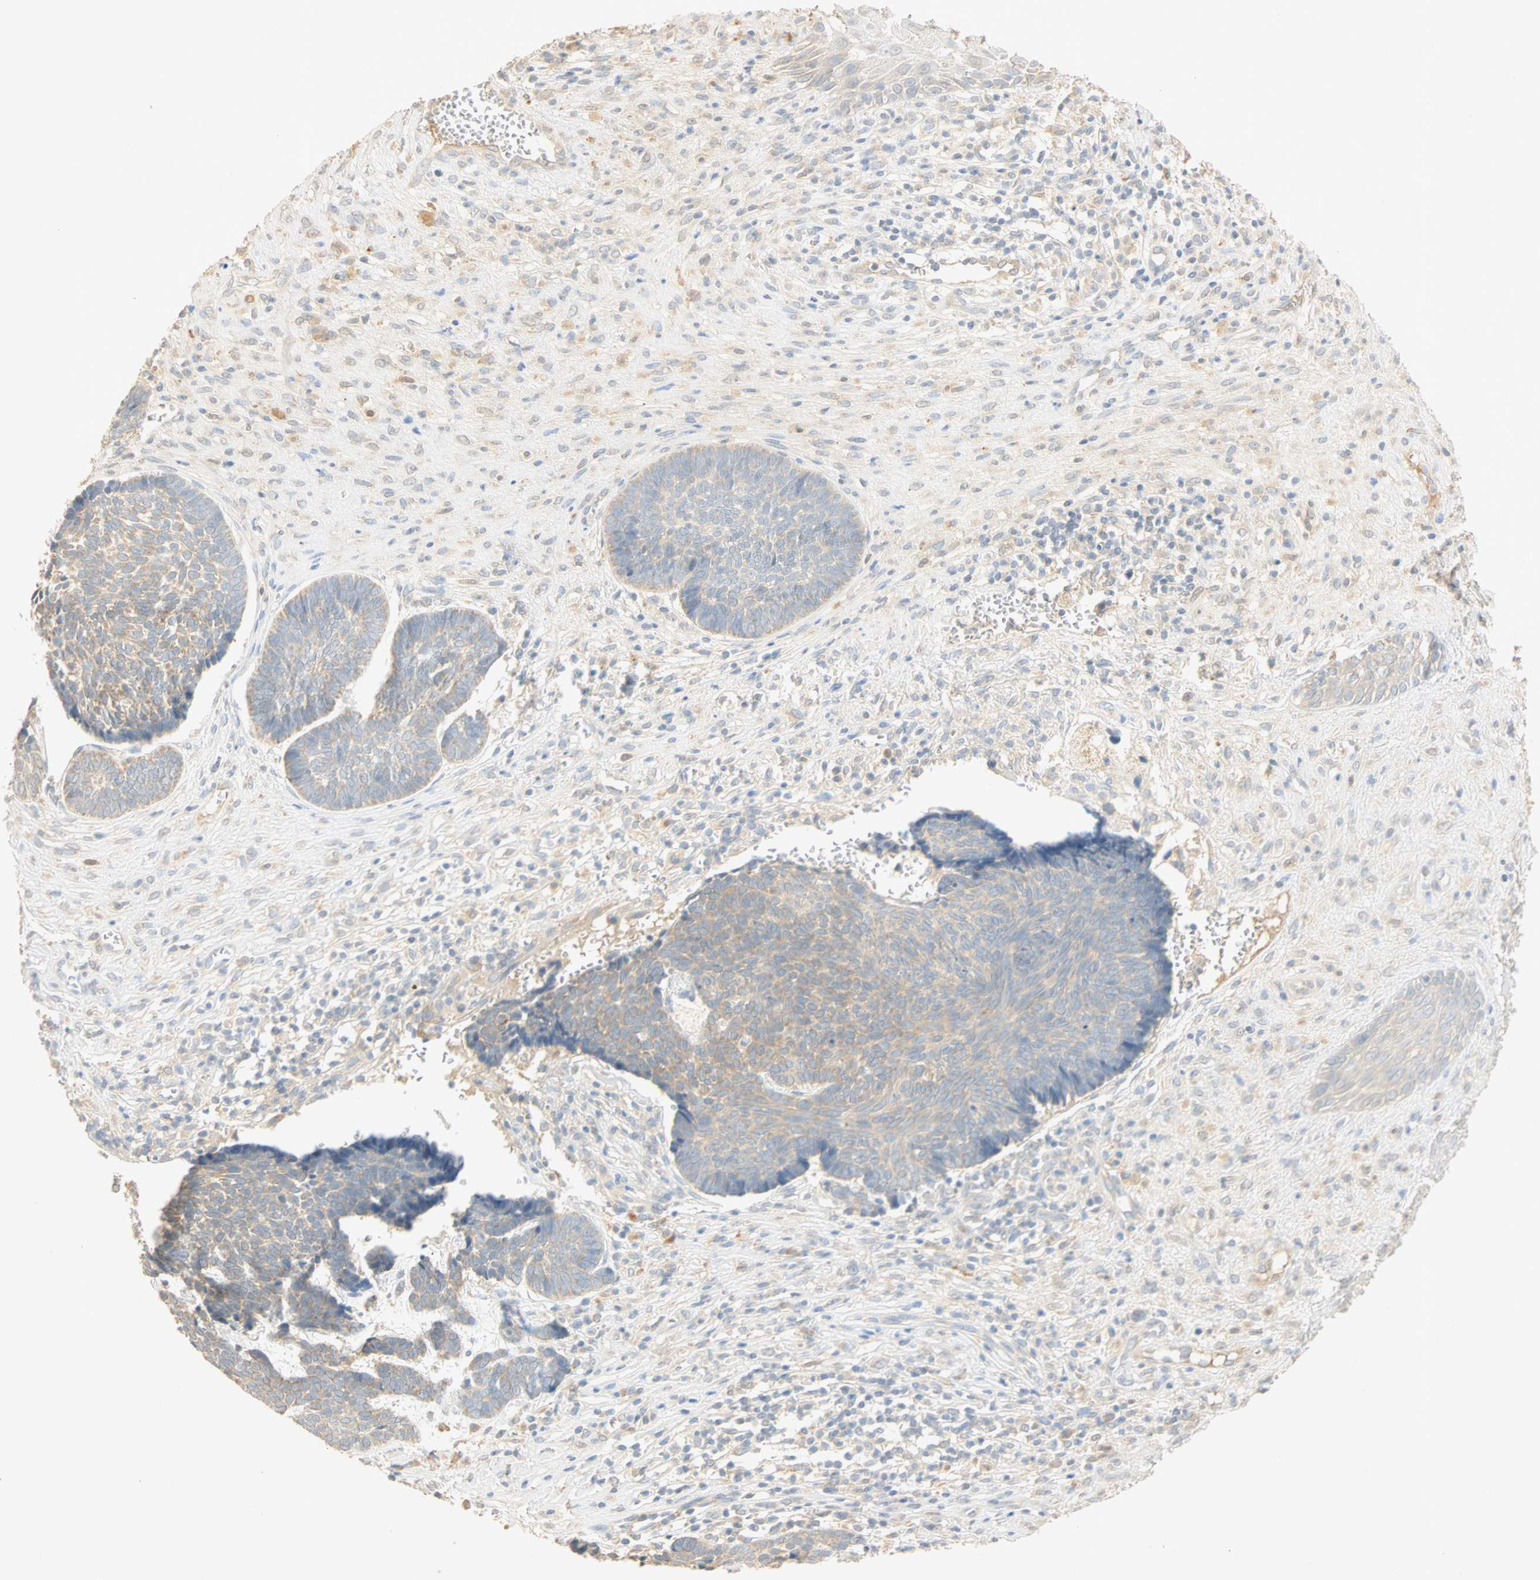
{"staining": {"intensity": "weak", "quantity": ">75%", "location": "cytoplasmic/membranous"}, "tissue": "skin cancer", "cell_type": "Tumor cells", "image_type": "cancer", "snomed": [{"axis": "morphology", "description": "Basal cell carcinoma"}, {"axis": "topography", "description": "Skin"}], "caption": "A low amount of weak cytoplasmic/membranous positivity is seen in approximately >75% of tumor cells in skin basal cell carcinoma tissue.", "gene": "SELENBP1", "patient": {"sex": "male", "age": 84}}